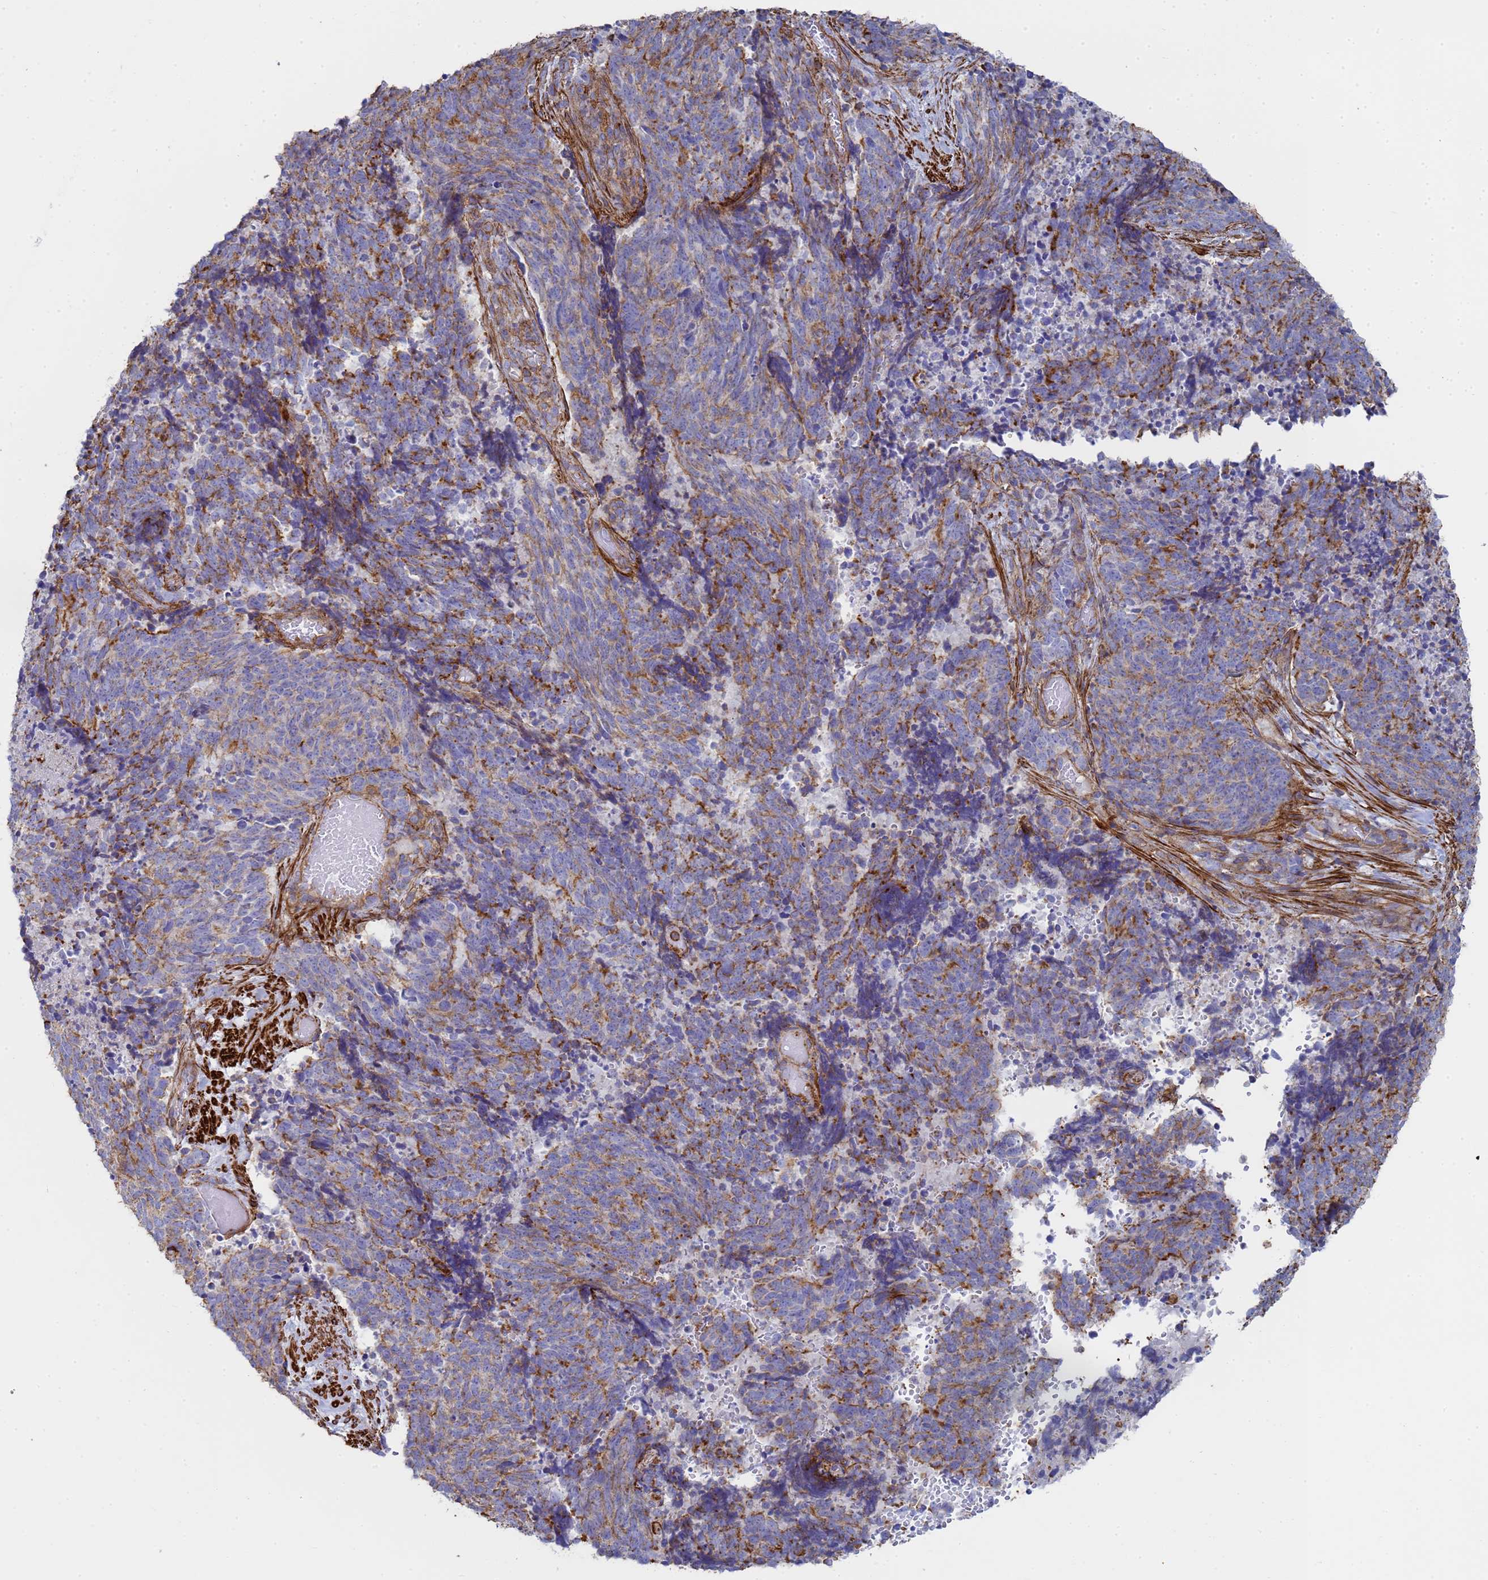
{"staining": {"intensity": "weak", "quantity": "25%-75%", "location": "cytoplasmic/membranous"}, "tissue": "cervical cancer", "cell_type": "Tumor cells", "image_type": "cancer", "snomed": [{"axis": "morphology", "description": "Squamous cell carcinoma, NOS"}, {"axis": "topography", "description": "Cervix"}], "caption": "Immunohistochemical staining of cervical cancer displays low levels of weak cytoplasmic/membranous protein expression in about 25%-75% of tumor cells.", "gene": "ACTB", "patient": {"sex": "female", "age": 29}}